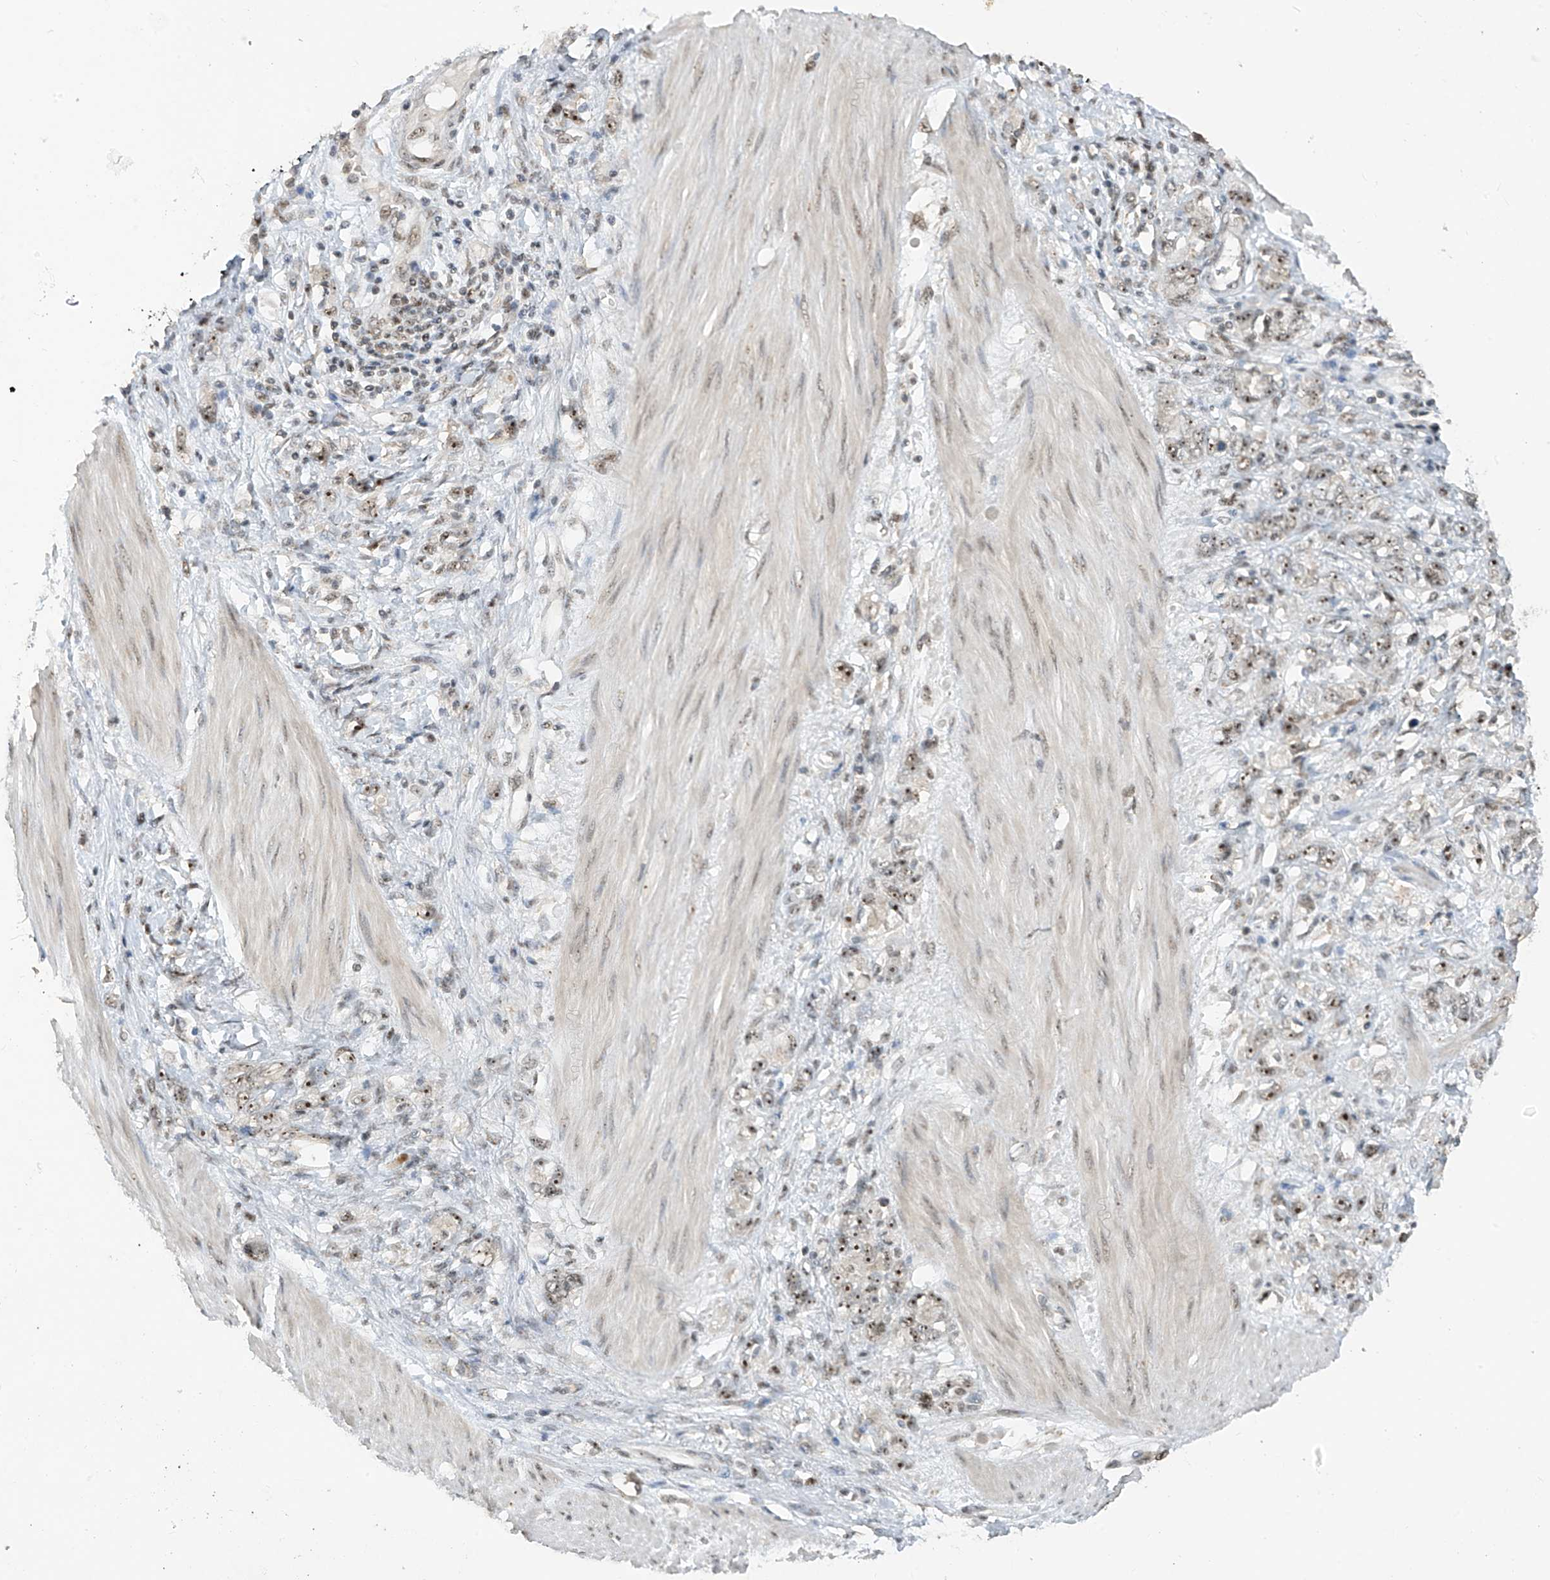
{"staining": {"intensity": "weak", "quantity": ">75%", "location": "nuclear"}, "tissue": "stomach cancer", "cell_type": "Tumor cells", "image_type": "cancer", "snomed": [{"axis": "morphology", "description": "Adenocarcinoma, NOS"}, {"axis": "topography", "description": "Stomach"}], "caption": "High-magnification brightfield microscopy of stomach cancer (adenocarcinoma) stained with DAB (3,3'-diaminobenzidine) (brown) and counterstained with hematoxylin (blue). tumor cells exhibit weak nuclear staining is appreciated in approximately>75% of cells.", "gene": "C1orf131", "patient": {"sex": "female", "age": 76}}